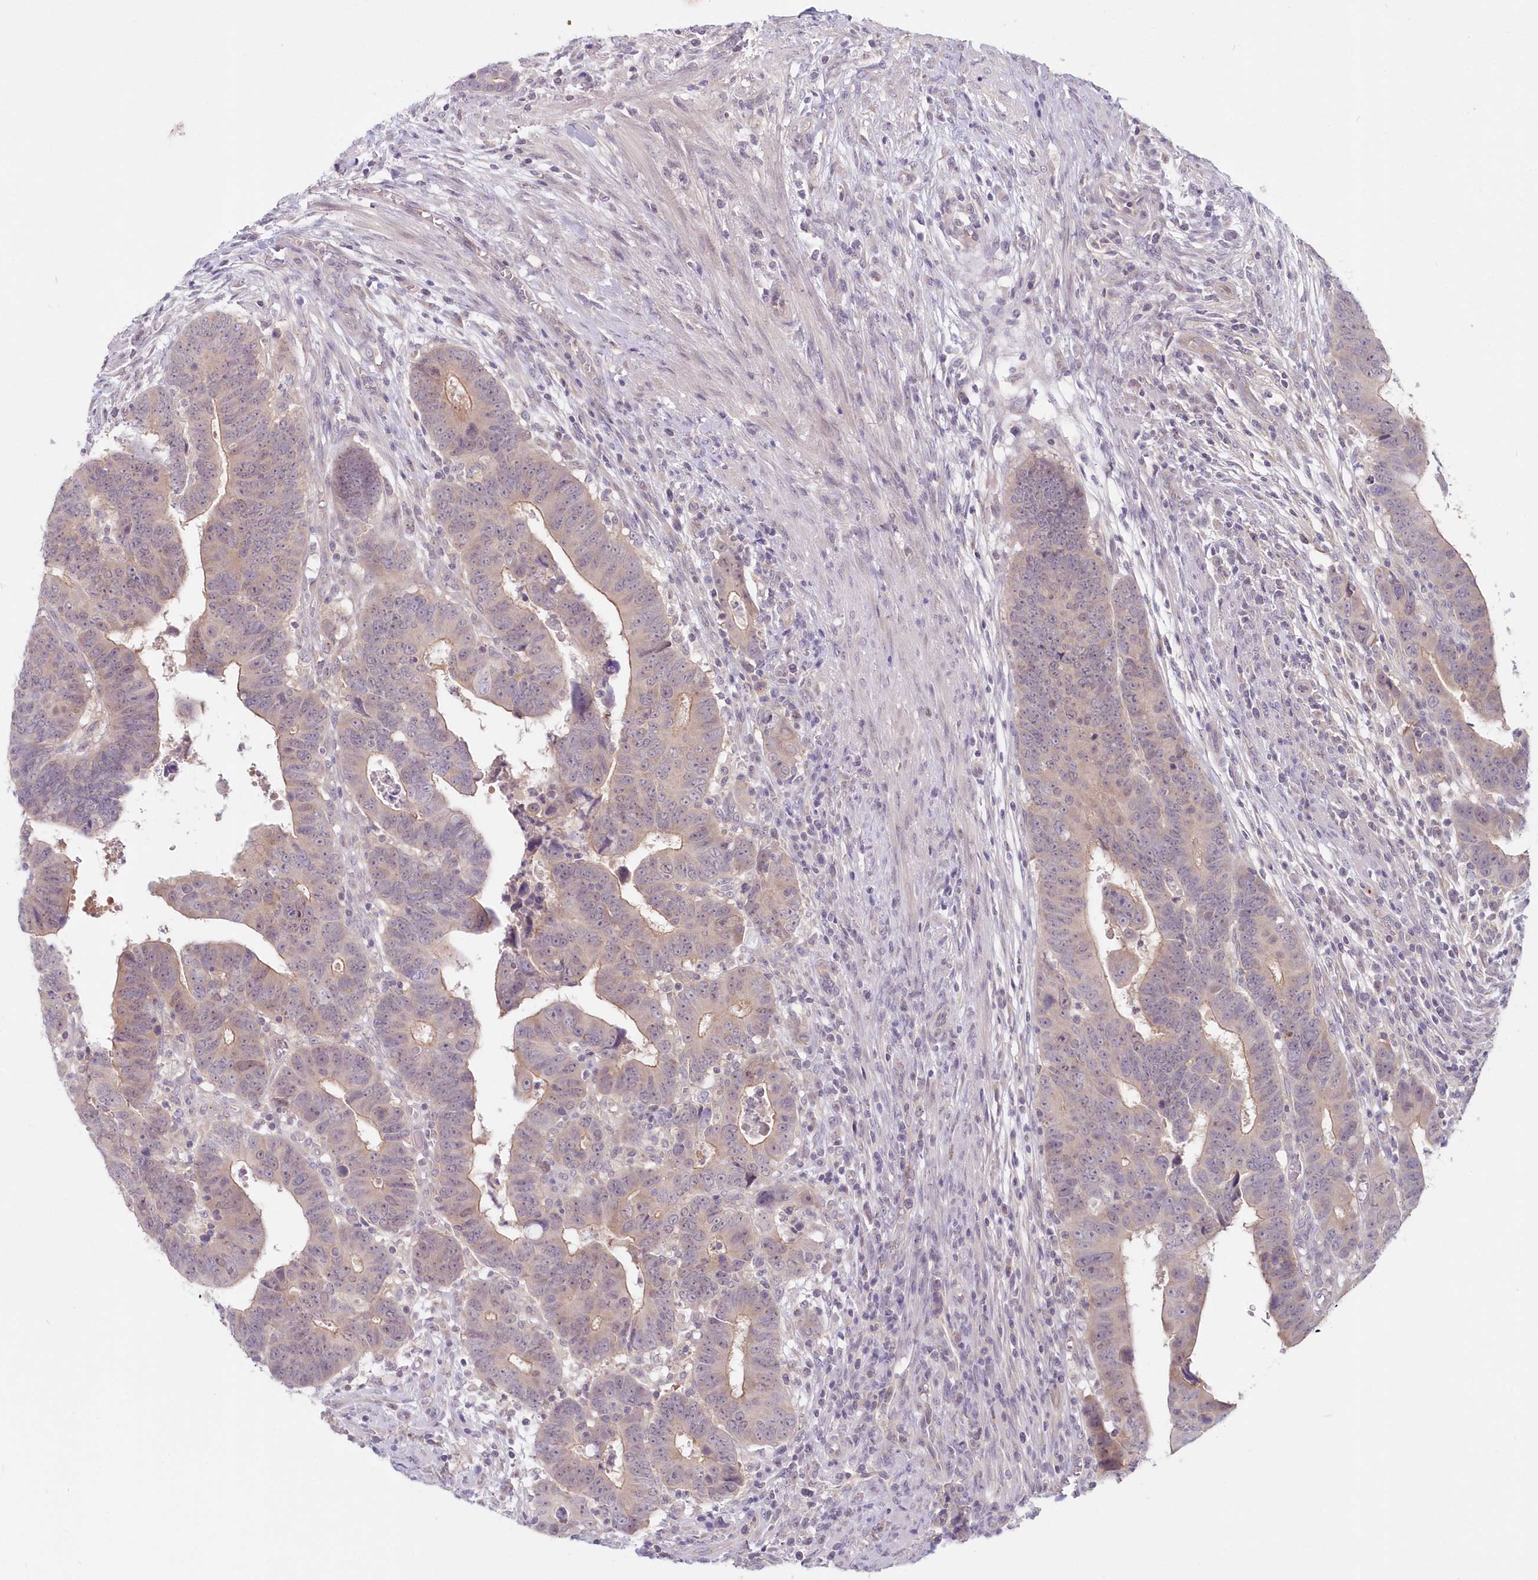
{"staining": {"intensity": "weak", "quantity": "25%-75%", "location": "cytoplasmic/membranous"}, "tissue": "colorectal cancer", "cell_type": "Tumor cells", "image_type": "cancer", "snomed": [{"axis": "morphology", "description": "Normal tissue, NOS"}, {"axis": "morphology", "description": "Adenocarcinoma, NOS"}, {"axis": "topography", "description": "Rectum"}], "caption": "Protein staining by immunohistochemistry demonstrates weak cytoplasmic/membranous expression in approximately 25%-75% of tumor cells in adenocarcinoma (colorectal).", "gene": "KATNA1", "patient": {"sex": "female", "age": 65}}